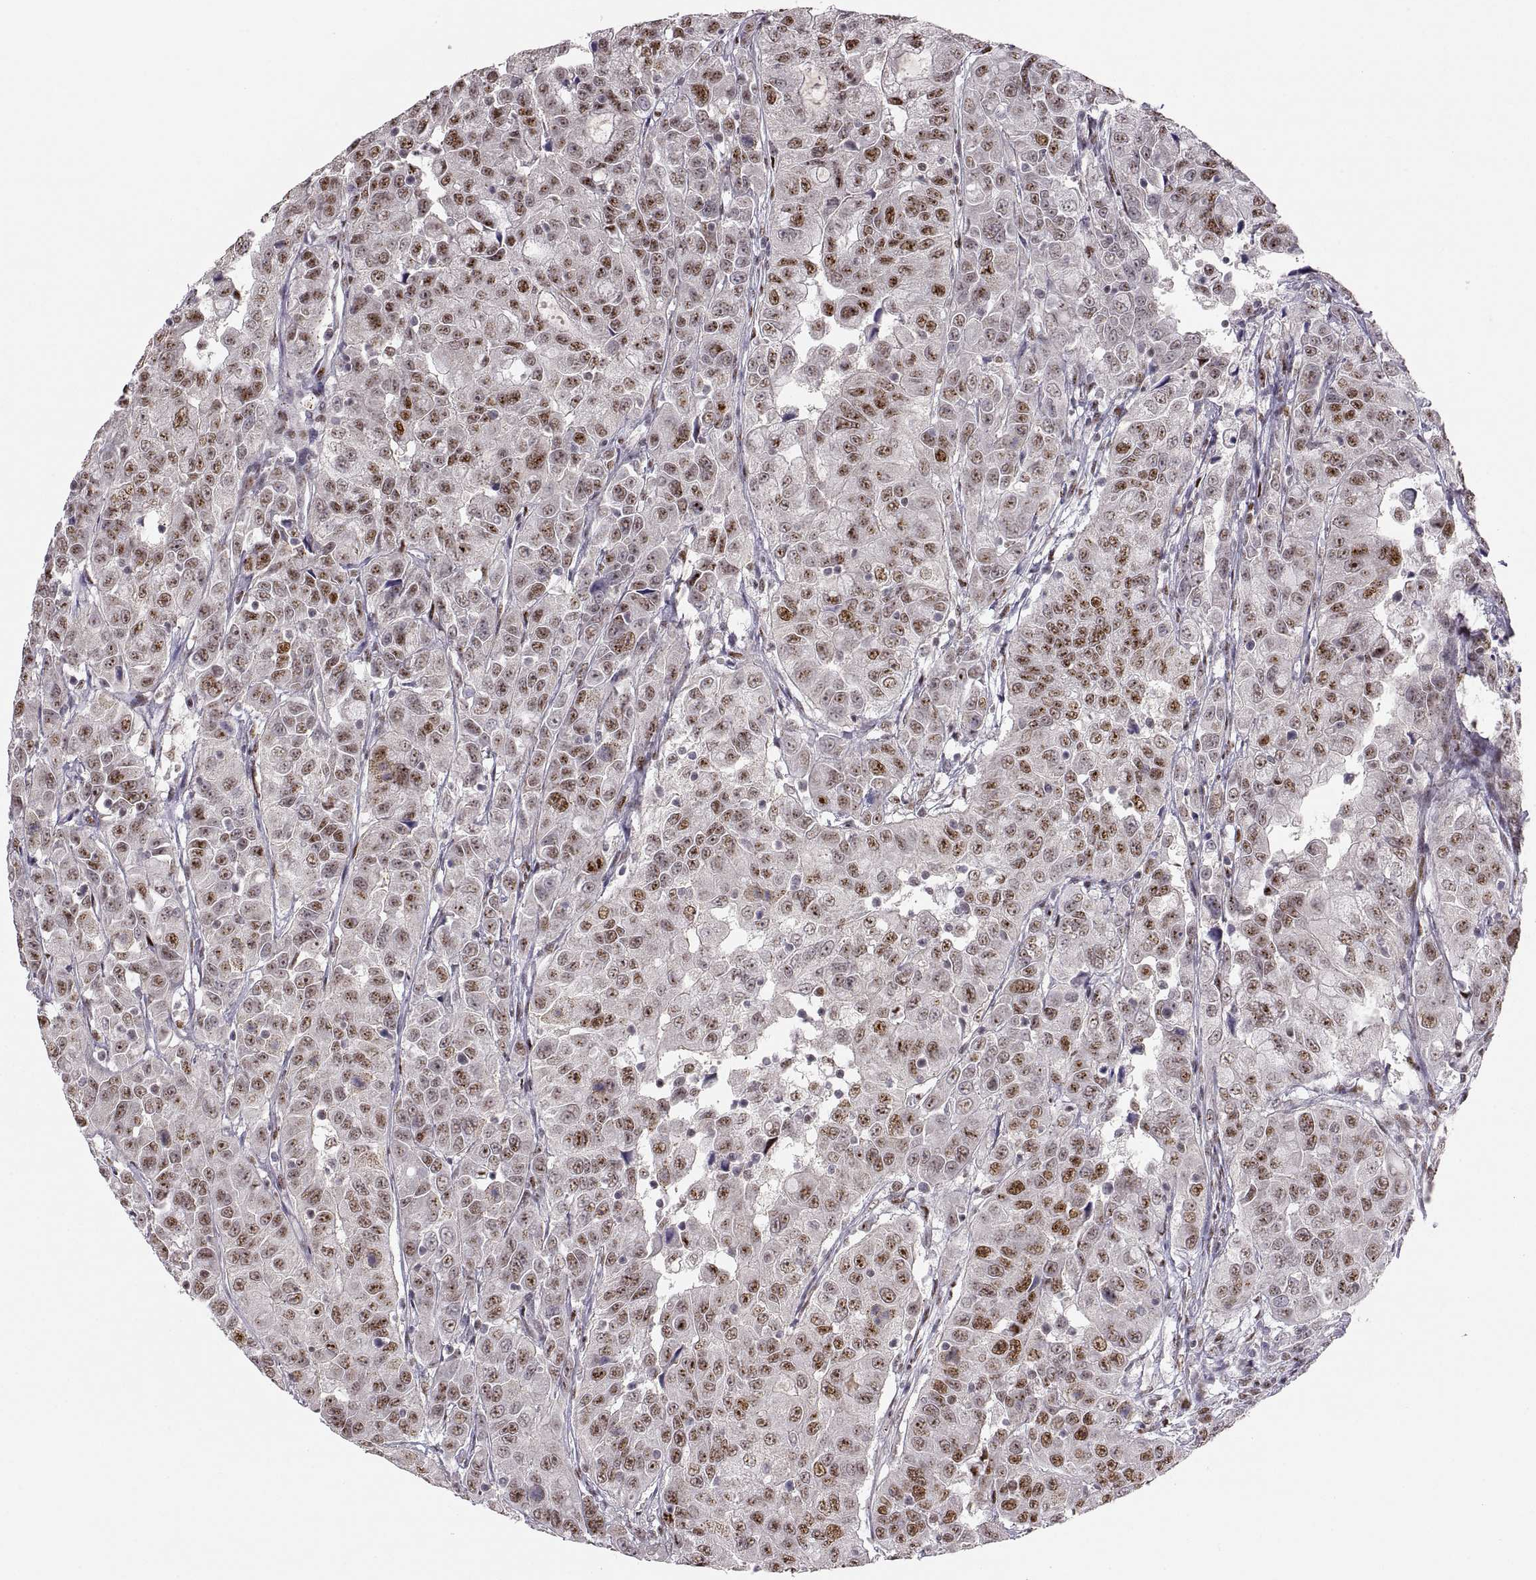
{"staining": {"intensity": "strong", "quantity": ">75%", "location": "nuclear"}, "tissue": "urothelial cancer", "cell_type": "Tumor cells", "image_type": "cancer", "snomed": [{"axis": "morphology", "description": "Urothelial carcinoma, NOS"}, {"axis": "morphology", "description": "Urothelial carcinoma, High grade"}, {"axis": "topography", "description": "Urinary bladder"}], "caption": "Immunohistochemistry (IHC) histopathology image of transitional cell carcinoma stained for a protein (brown), which displays high levels of strong nuclear positivity in approximately >75% of tumor cells.", "gene": "SNAI1", "patient": {"sex": "female", "age": 73}}